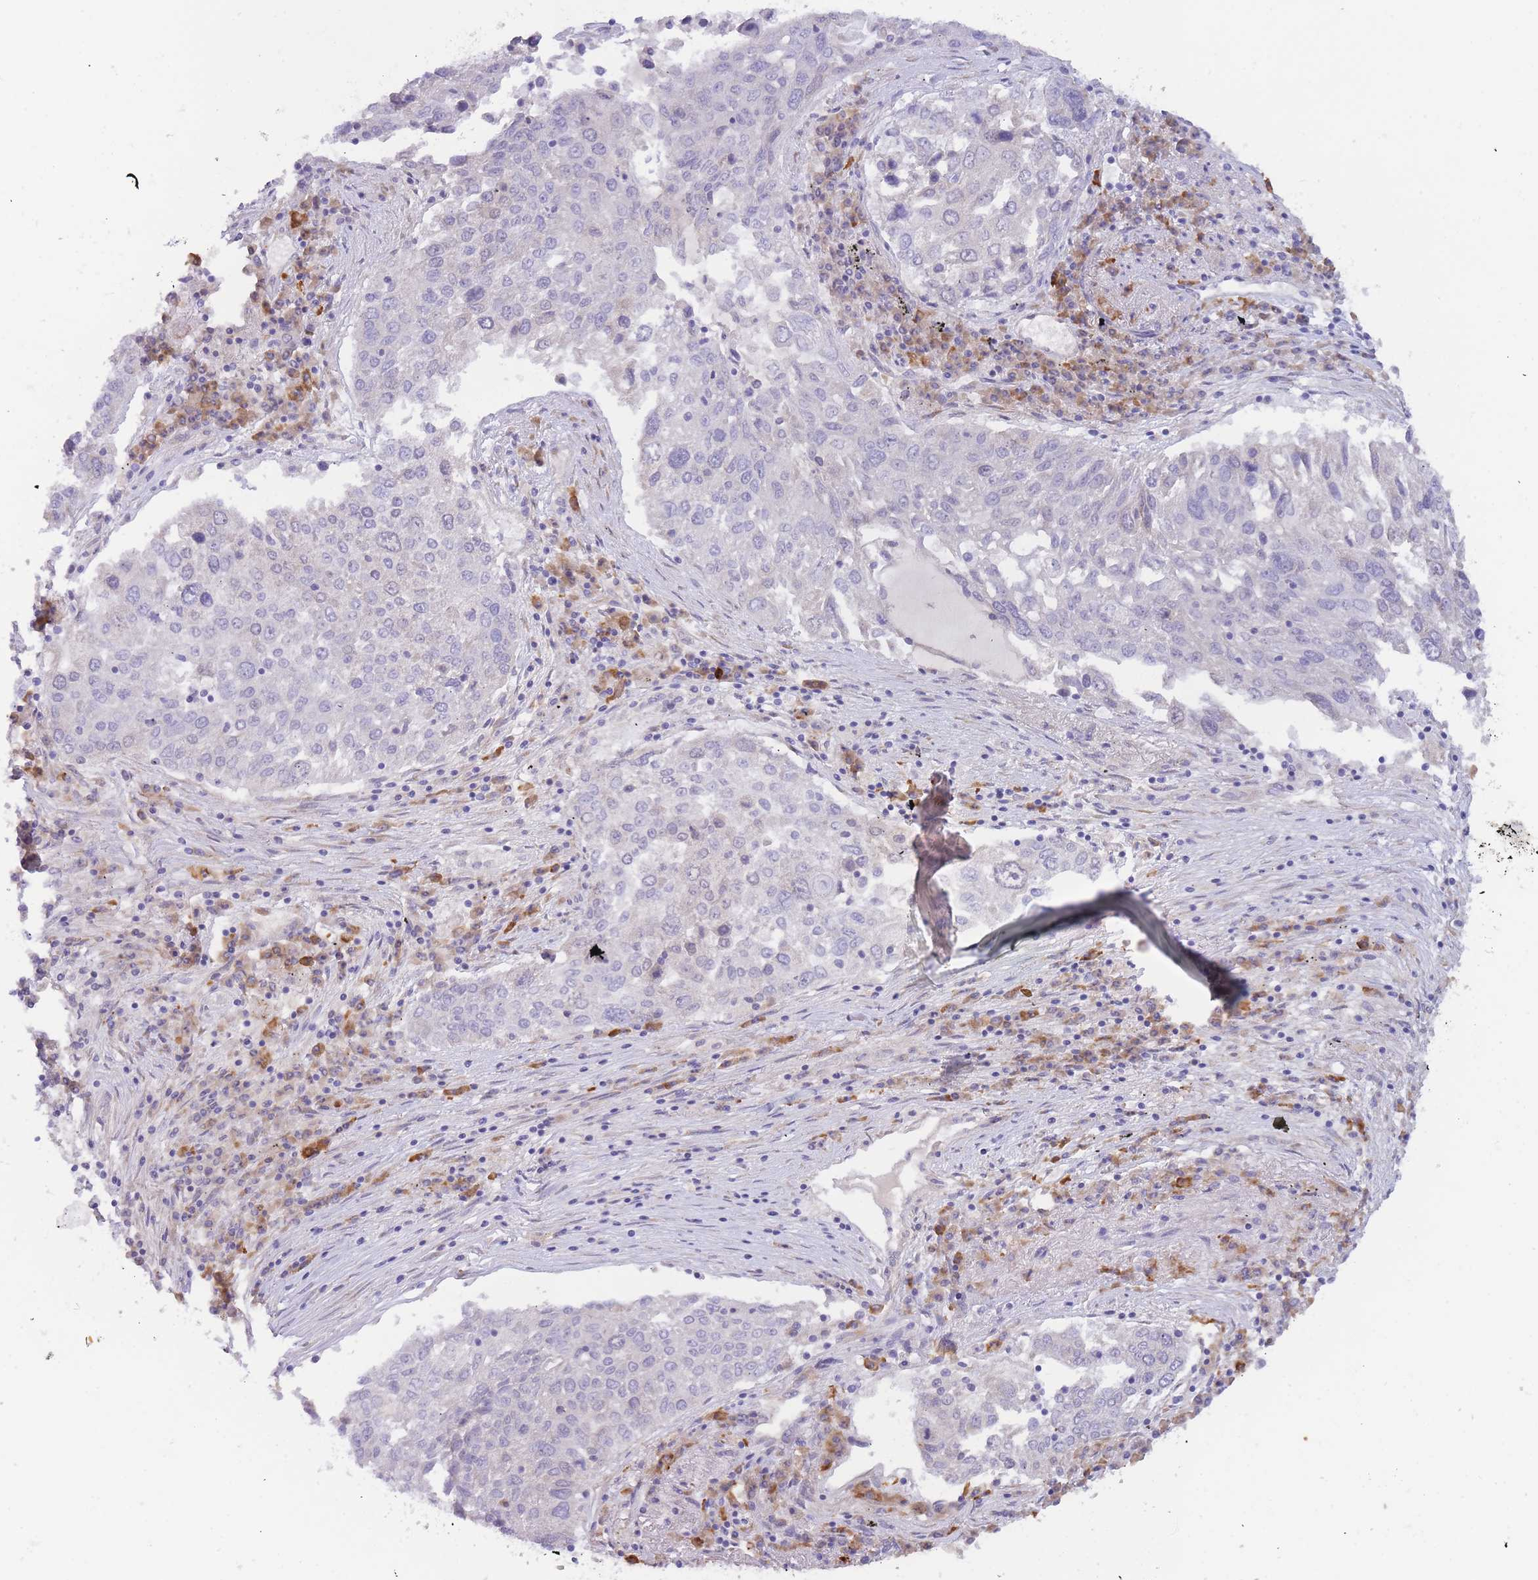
{"staining": {"intensity": "negative", "quantity": "none", "location": "none"}, "tissue": "lung cancer", "cell_type": "Tumor cells", "image_type": "cancer", "snomed": [{"axis": "morphology", "description": "Squamous cell carcinoma, NOS"}, {"axis": "topography", "description": "Lung"}], "caption": "A histopathology image of human lung squamous cell carcinoma is negative for staining in tumor cells.", "gene": "SLC35E4", "patient": {"sex": "male", "age": 65}}